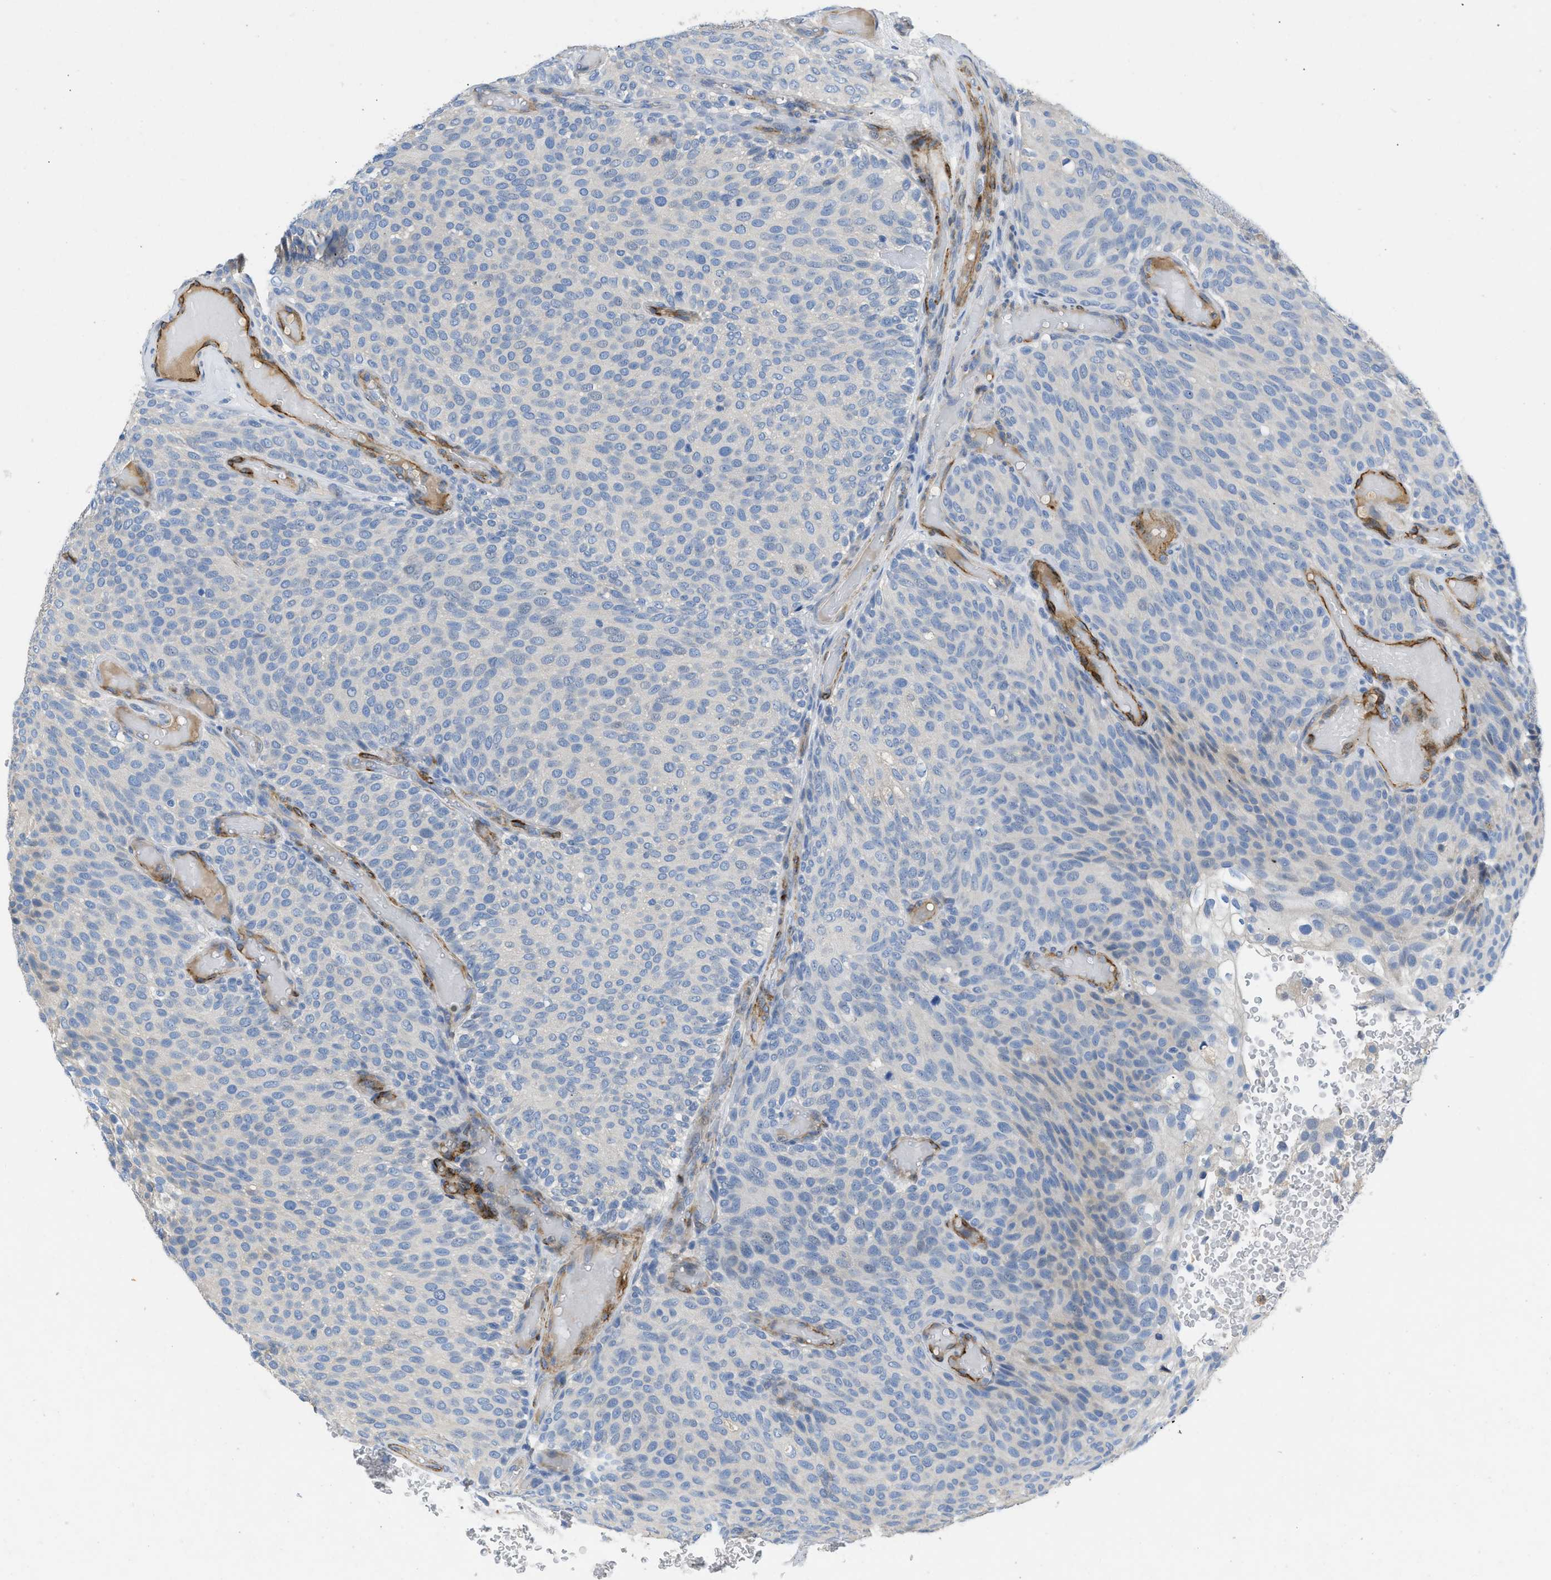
{"staining": {"intensity": "weak", "quantity": "<25%", "location": "cytoplasmic/membranous"}, "tissue": "urothelial cancer", "cell_type": "Tumor cells", "image_type": "cancer", "snomed": [{"axis": "morphology", "description": "Urothelial carcinoma, Low grade"}, {"axis": "topography", "description": "Urinary bladder"}], "caption": "This is an immunohistochemistry (IHC) photomicrograph of low-grade urothelial carcinoma. There is no expression in tumor cells.", "gene": "SPEG", "patient": {"sex": "male", "age": 78}}